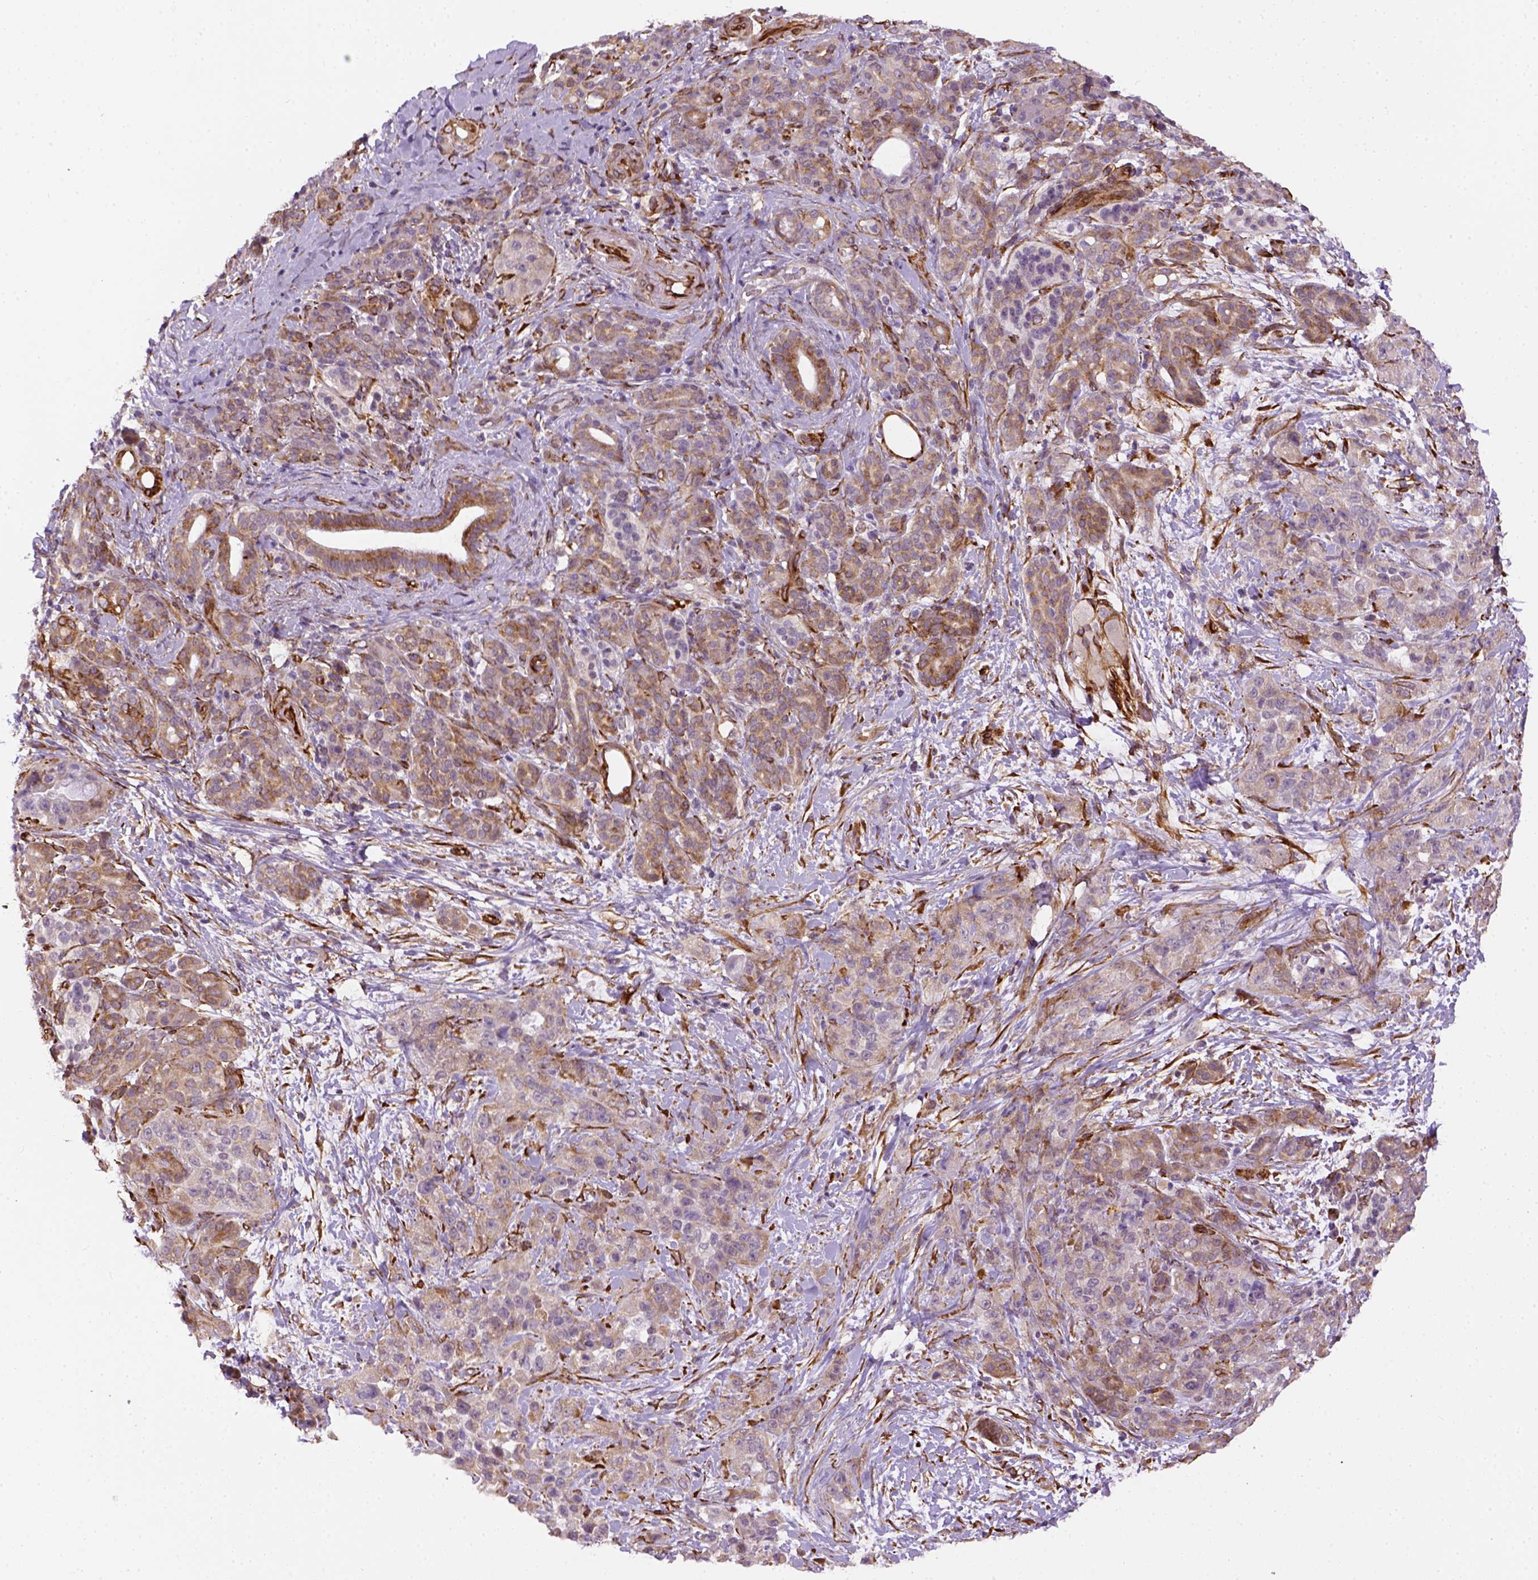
{"staining": {"intensity": "weak", "quantity": "25%-75%", "location": "cytoplasmic/membranous"}, "tissue": "pancreatic cancer", "cell_type": "Tumor cells", "image_type": "cancer", "snomed": [{"axis": "morphology", "description": "Adenocarcinoma, NOS"}, {"axis": "topography", "description": "Pancreas"}], "caption": "Protein analysis of pancreatic cancer tissue shows weak cytoplasmic/membranous staining in approximately 25%-75% of tumor cells.", "gene": "KAZN", "patient": {"sex": "male", "age": 44}}